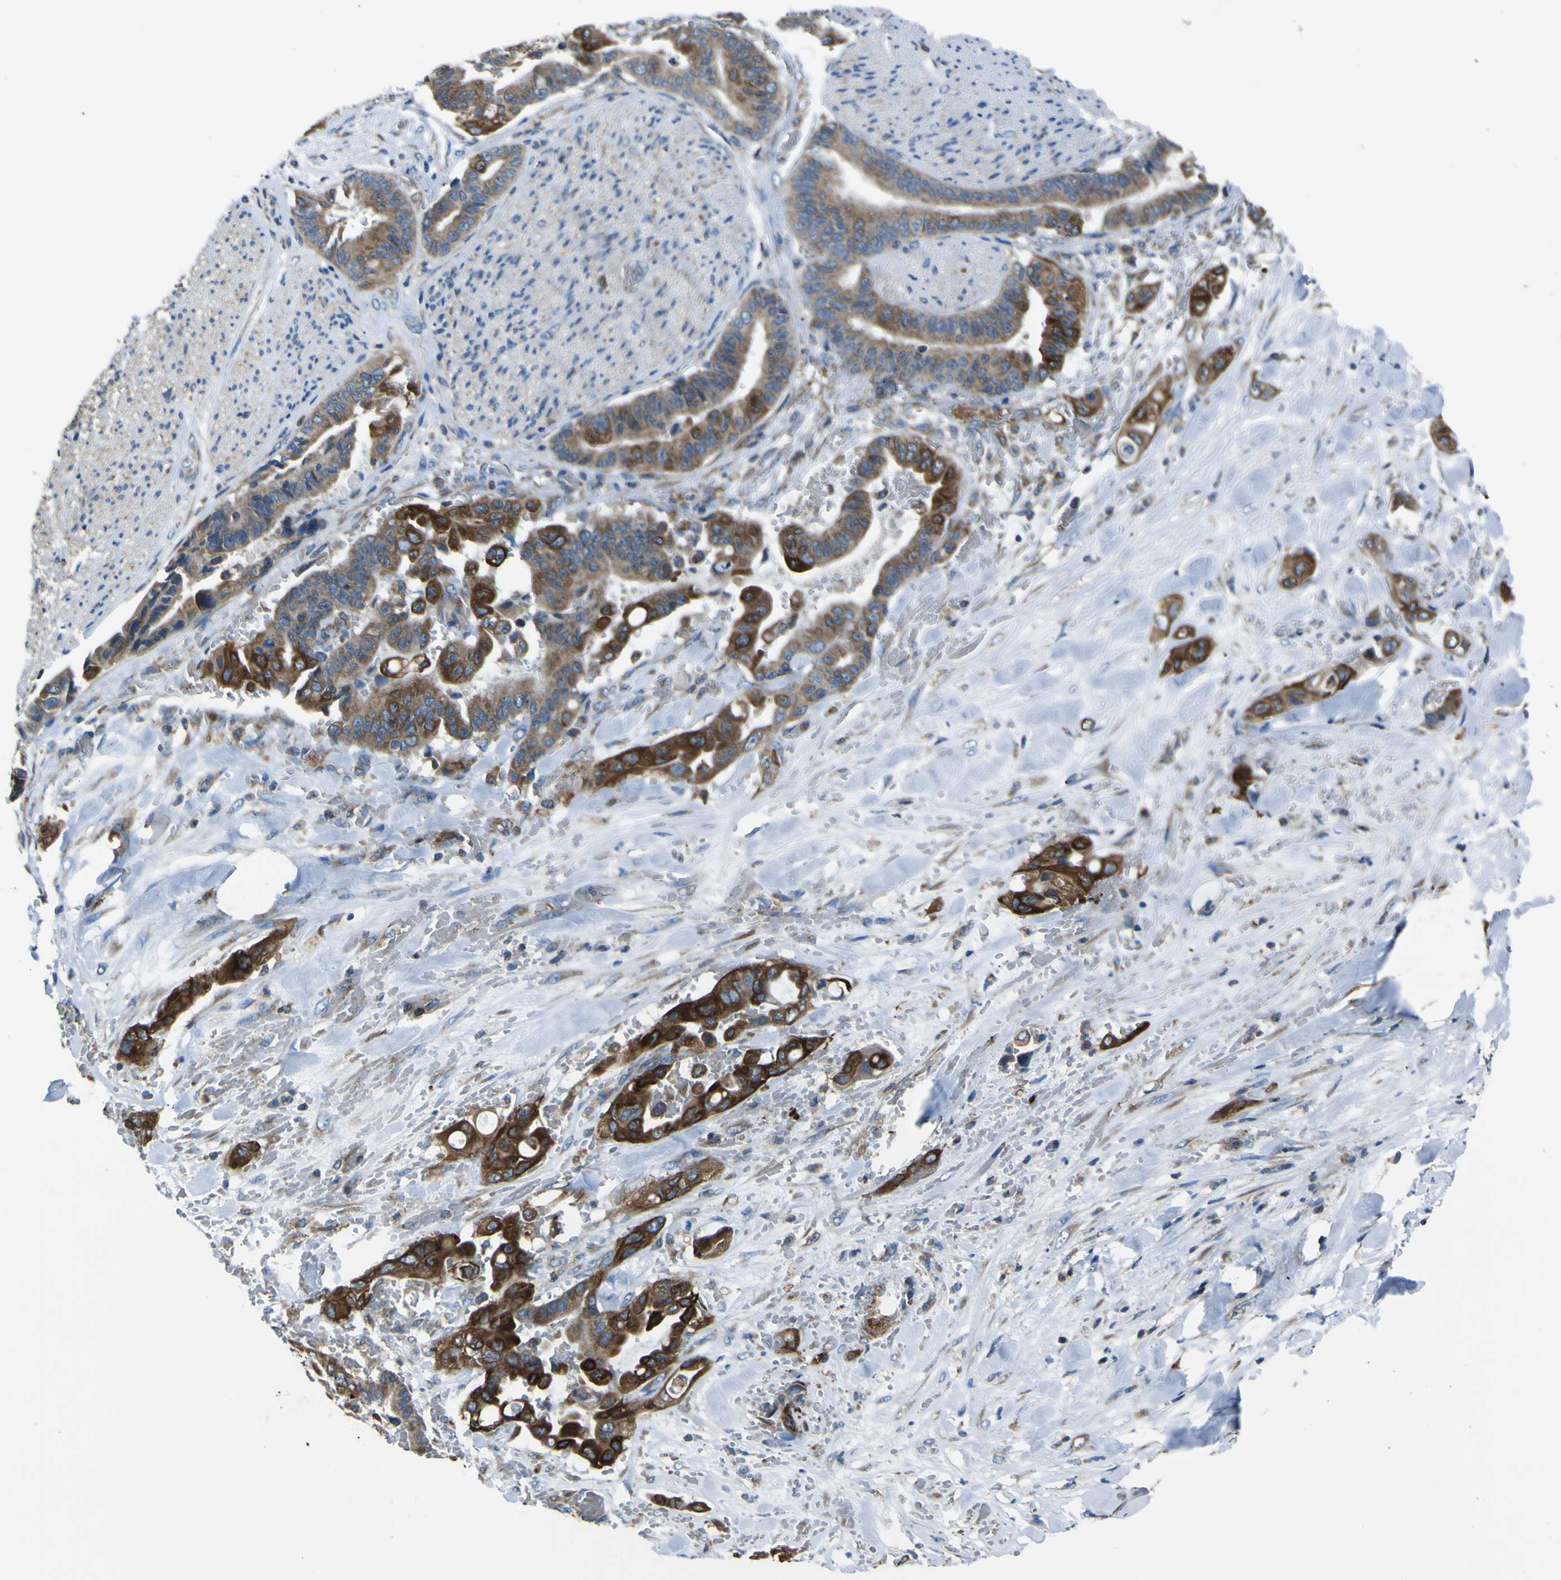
{"staining": {"intensity": "strong", "quantity": ">75%", "location": "cytoplasmic/membranous"}, "tissue": "liver cancer", "cell_type": "Tumor cells", "image_type": "cancer", "snomed": [{"axis": "morphology", "description": "Cholangiocarcinoma"}, {"axis": "topography", "description": "Liver"}], "caption": "Immunohistochemistry (IHC) image of liver cholangiocarcinoma stained for a protein (brown), which exhibits high levels of strong cytoplasmic/membranous expression in approximately >75% of tumor cells.", "gene": "STIM1", "patient": {"sex": "female", "age": 61}}